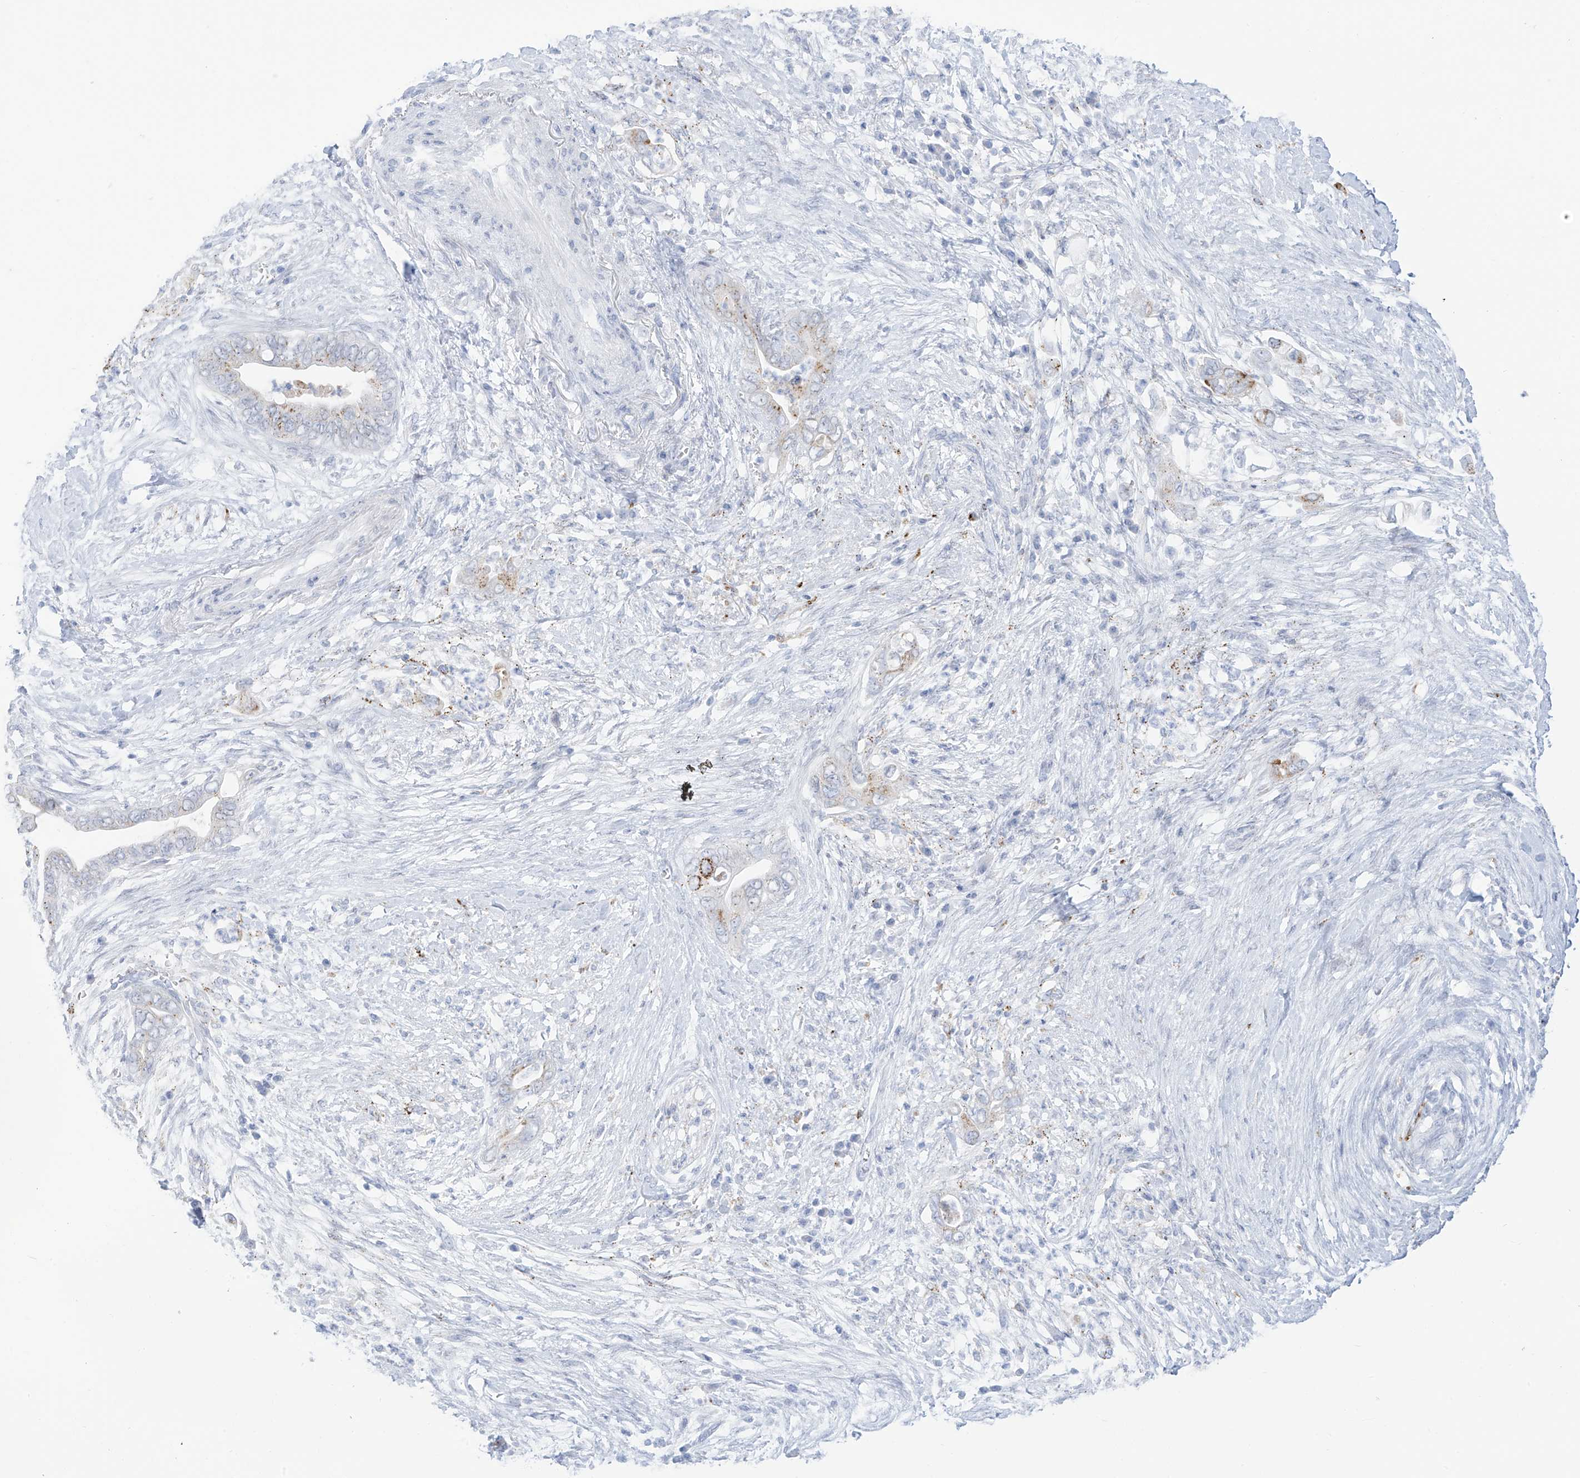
{"staining": {"intensity": "weak", "quantity": "<25%", "location": "cytoplasmic/membranous"}, "tissue": "pancreatic cancer", "cell_type": "Tumor cells", "image_type": "cancer", "snomed": [{"axis": "morphology", "description": "Adenocarcinoma, NOS"}, {"axis": "topography", "description": "Pancreas"}], "caption": "This is an immunohistochemistry micrograph of pancreatic cancer (adenocarcinoma). There is no expression in tumor cells.", "gene": "PSPH", "patient": {"sex": "male", "age": 75}}